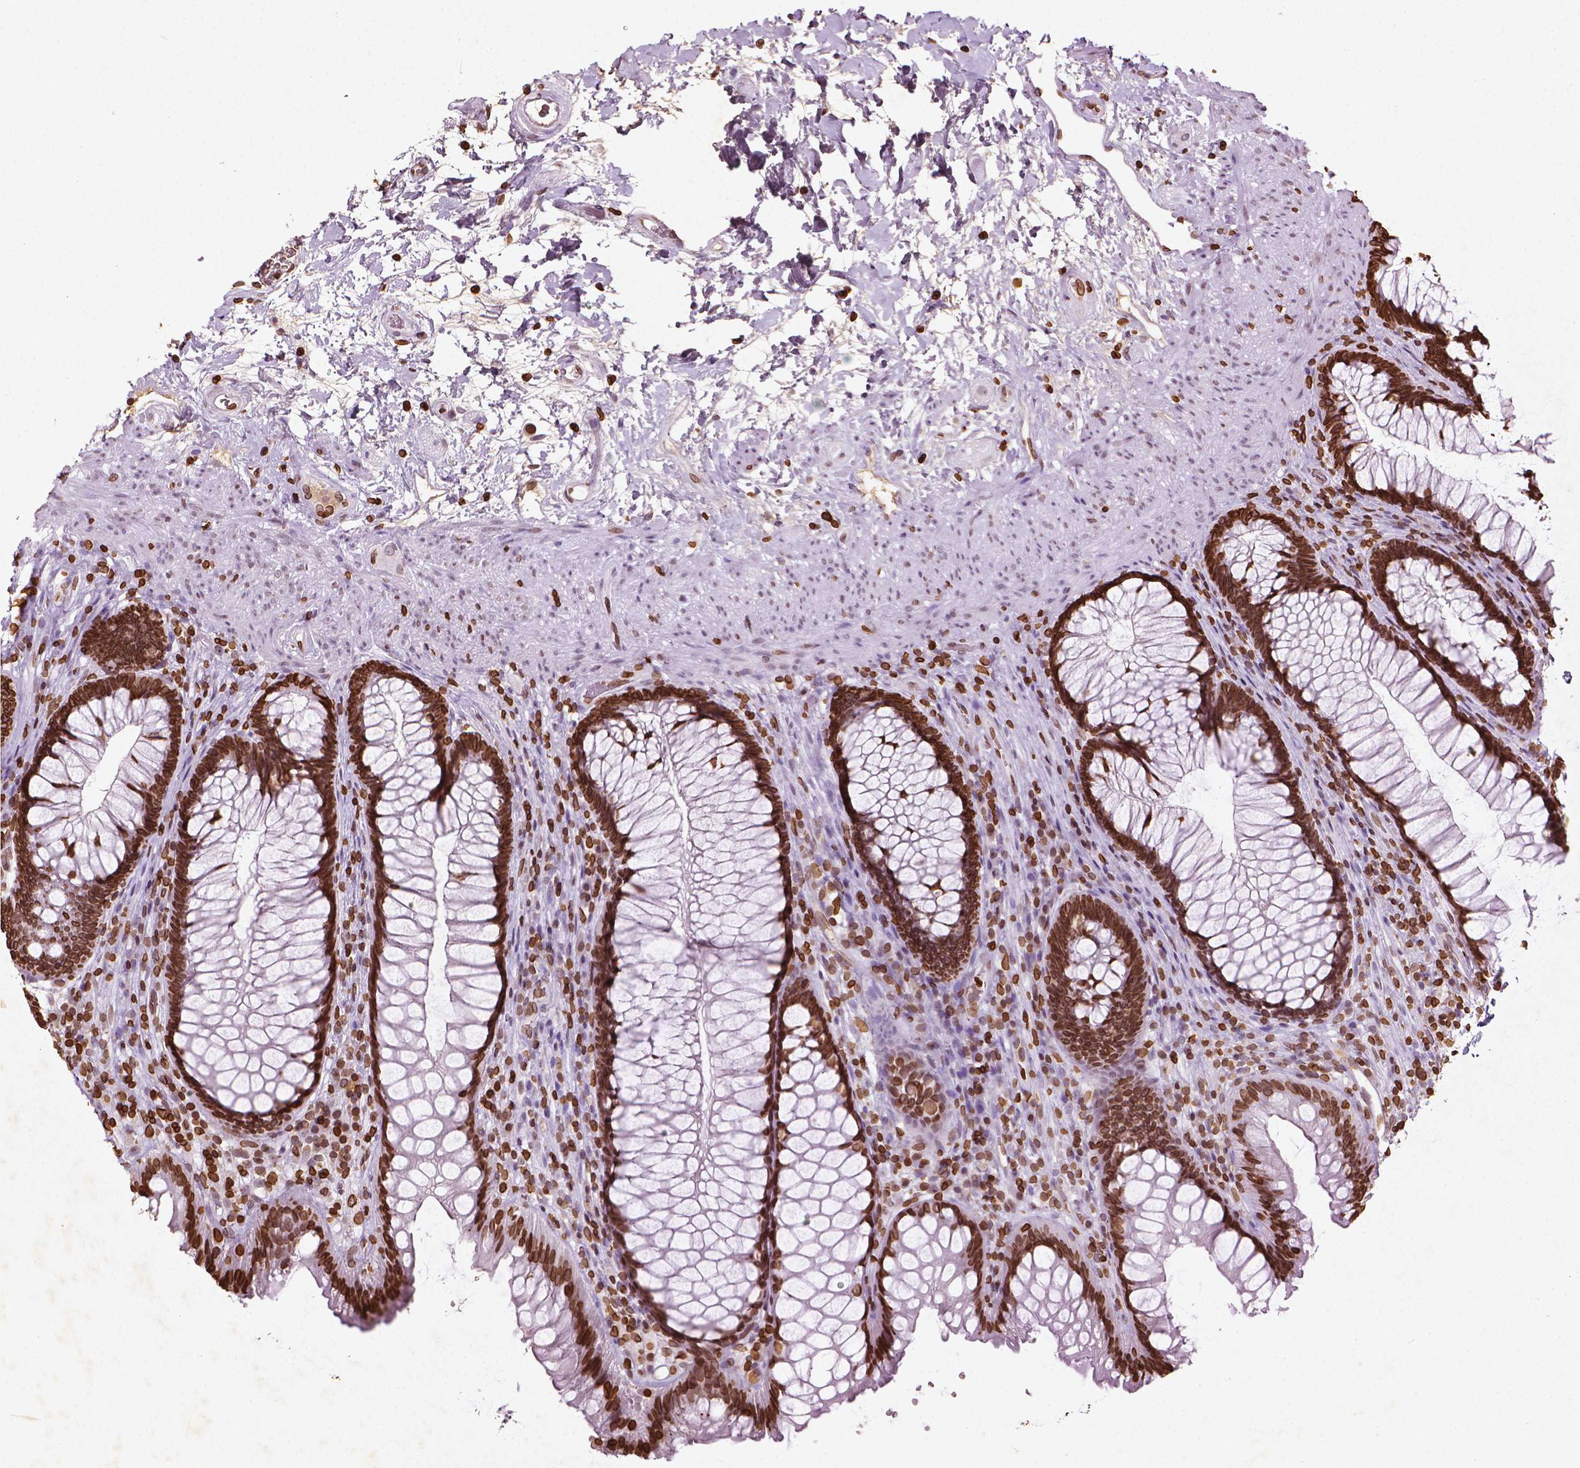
{"staining": {"intensity": "strong", "quantity": ">75%", "location": "nuclear"}, "tissue": "rectum", "cell_type": "Glandular cells", "image_type": "normal", "snomed": [{"axis": "morphology", "description": "Normal tissue, NOS"}, {"axis": "topography", "description": "Smooth muscle"}, {"axis": "topography", "description": "Rectum"}], "caption": "Protein expression by immunohistochemistry reveals strong nuclear expression in approximately >75% of glandular cells in normal rectum. (DAB = brown stain, brightfield microscopy at high magnification).", "gene": "LMNB1", "patient": {"sex": "male", "age": 53}}